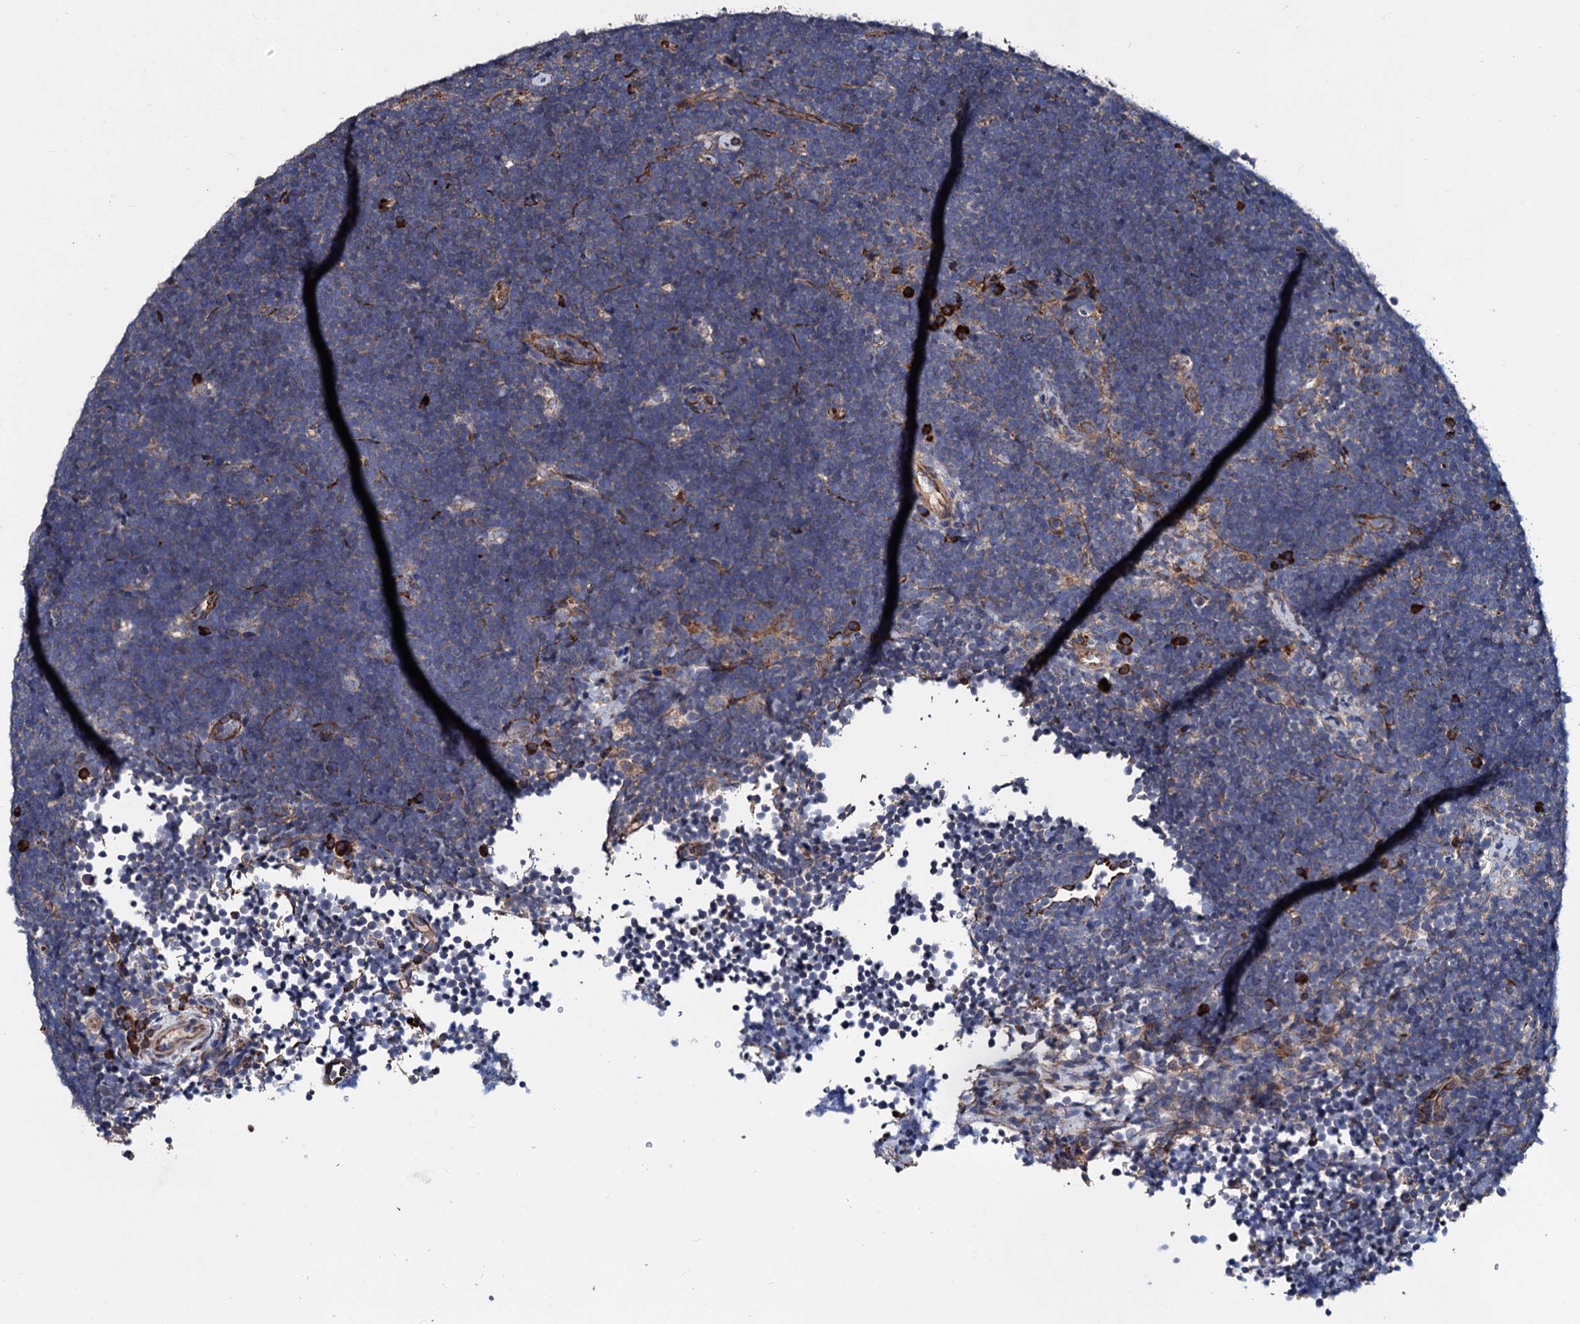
{"staining": {"intensity": "negative", "quantity": "none", "location": "none"}, "tissue": "lymphoma", "cell_type": "Tumor cells", "image_type": "cancer", "snomed": [{"axis": "morphology", "description": "Malignant lymphoma, non-Hodgkin's type, High grade"}, {"axis": "topography", "description": "Lymph node"}], "caption": "The micrograph exhibits no significant expression in tumor cells of malignant lymphoma, non-Hodgkin's type (high-grade).", "gene": "AKAP11", "patient": {"sex": "male", "age": 13}}